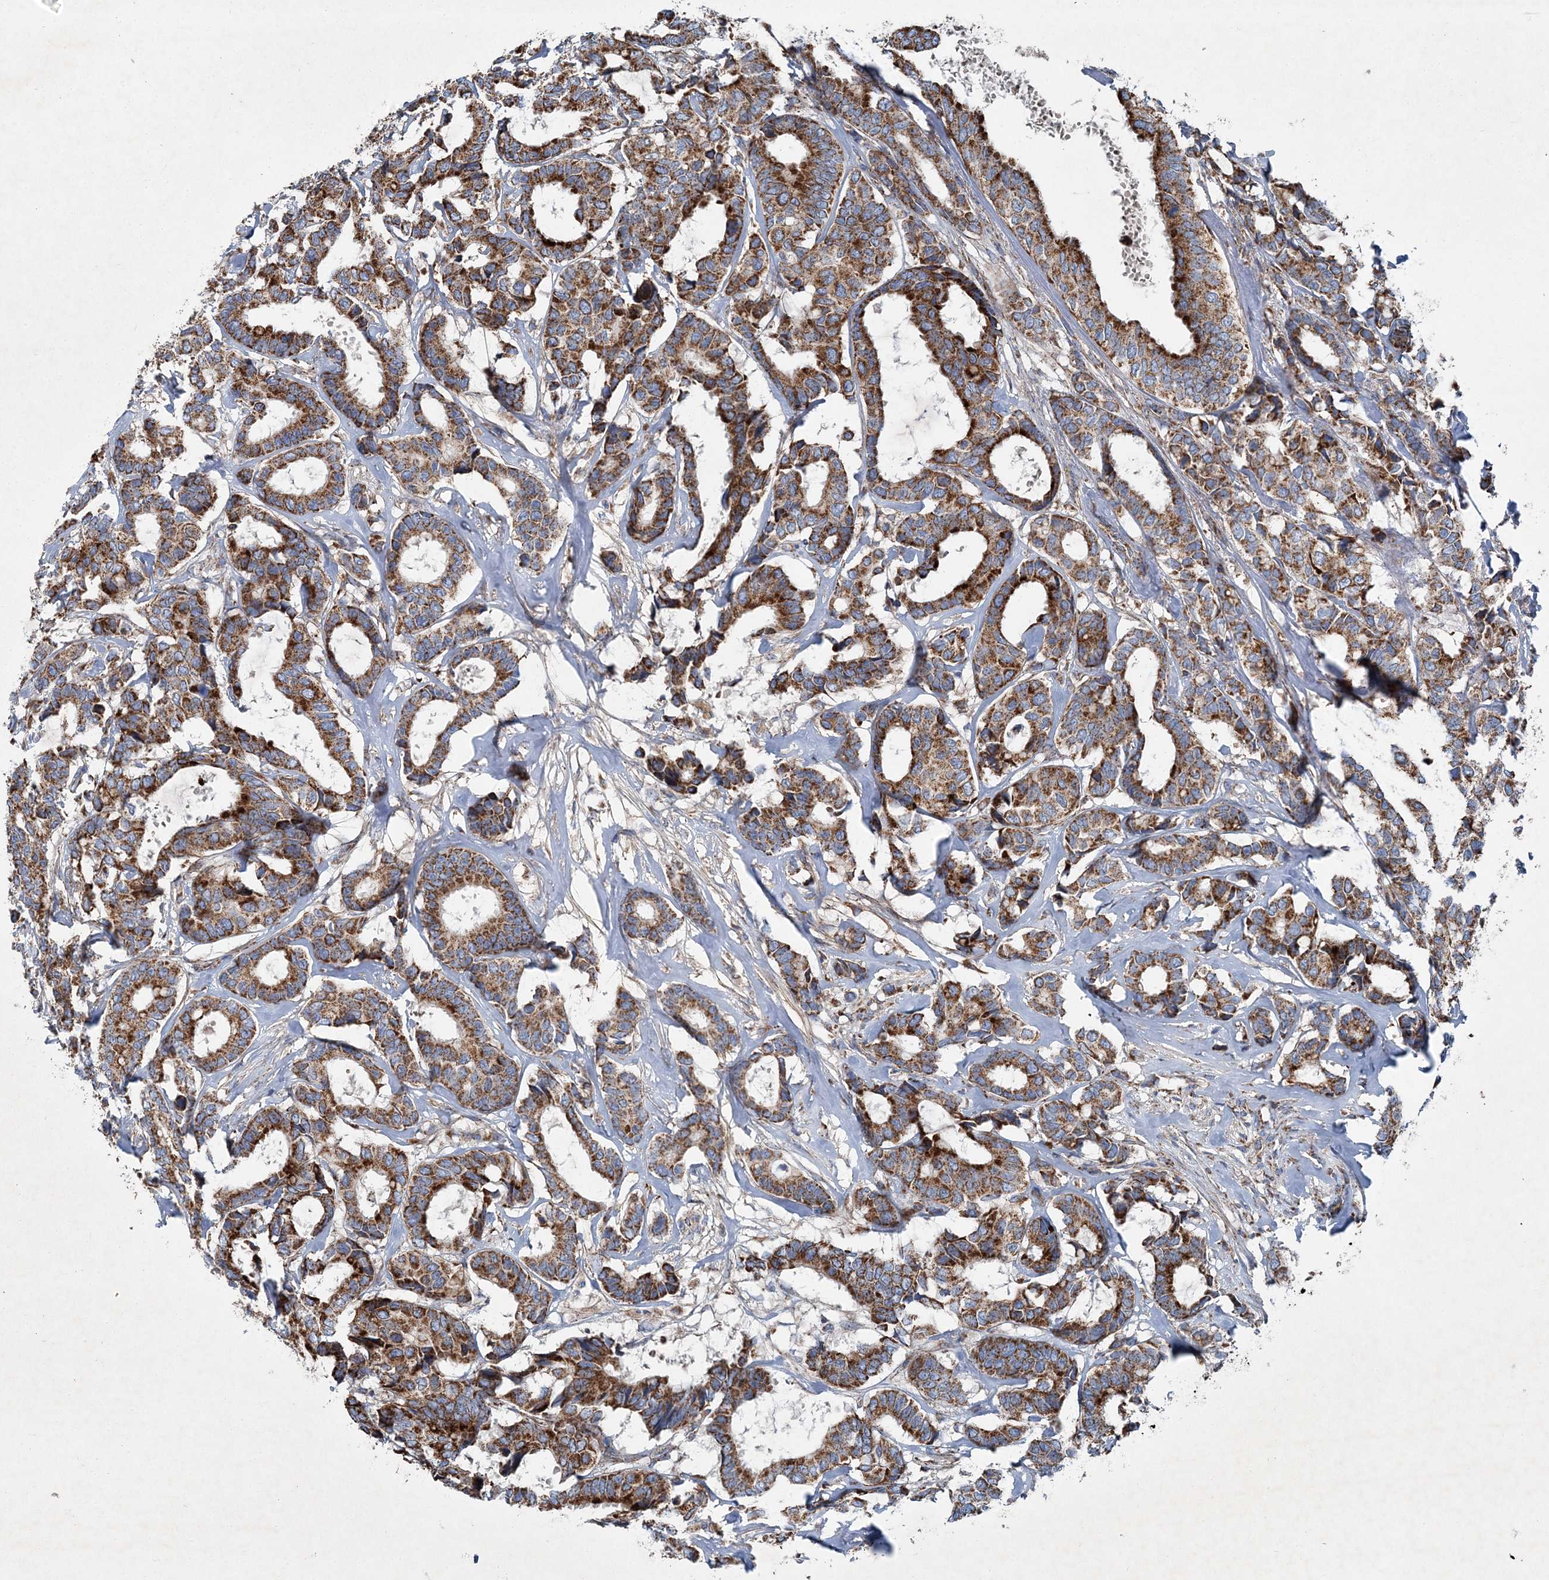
{"staining": {"intensity": "strong", "quantity": ">75%", "location": "cytoplasmic/membranous"}, "tissue": "breast cancer", "cell_type": "Tumor cells", "image_type": "cancer", "snomed": [{"axis": "morphology", "description": "Duct carcinoma"}, {"axis": "topography", "description": "Breast"}], "caption": "A brown stain shows strong cytoplasmic/membranous positivity of a protein in breast cancer tumor cells. Nuclei are stained in blue.", "gene": "SPAG16", "patient": {"sex": "female", "age": 87}}